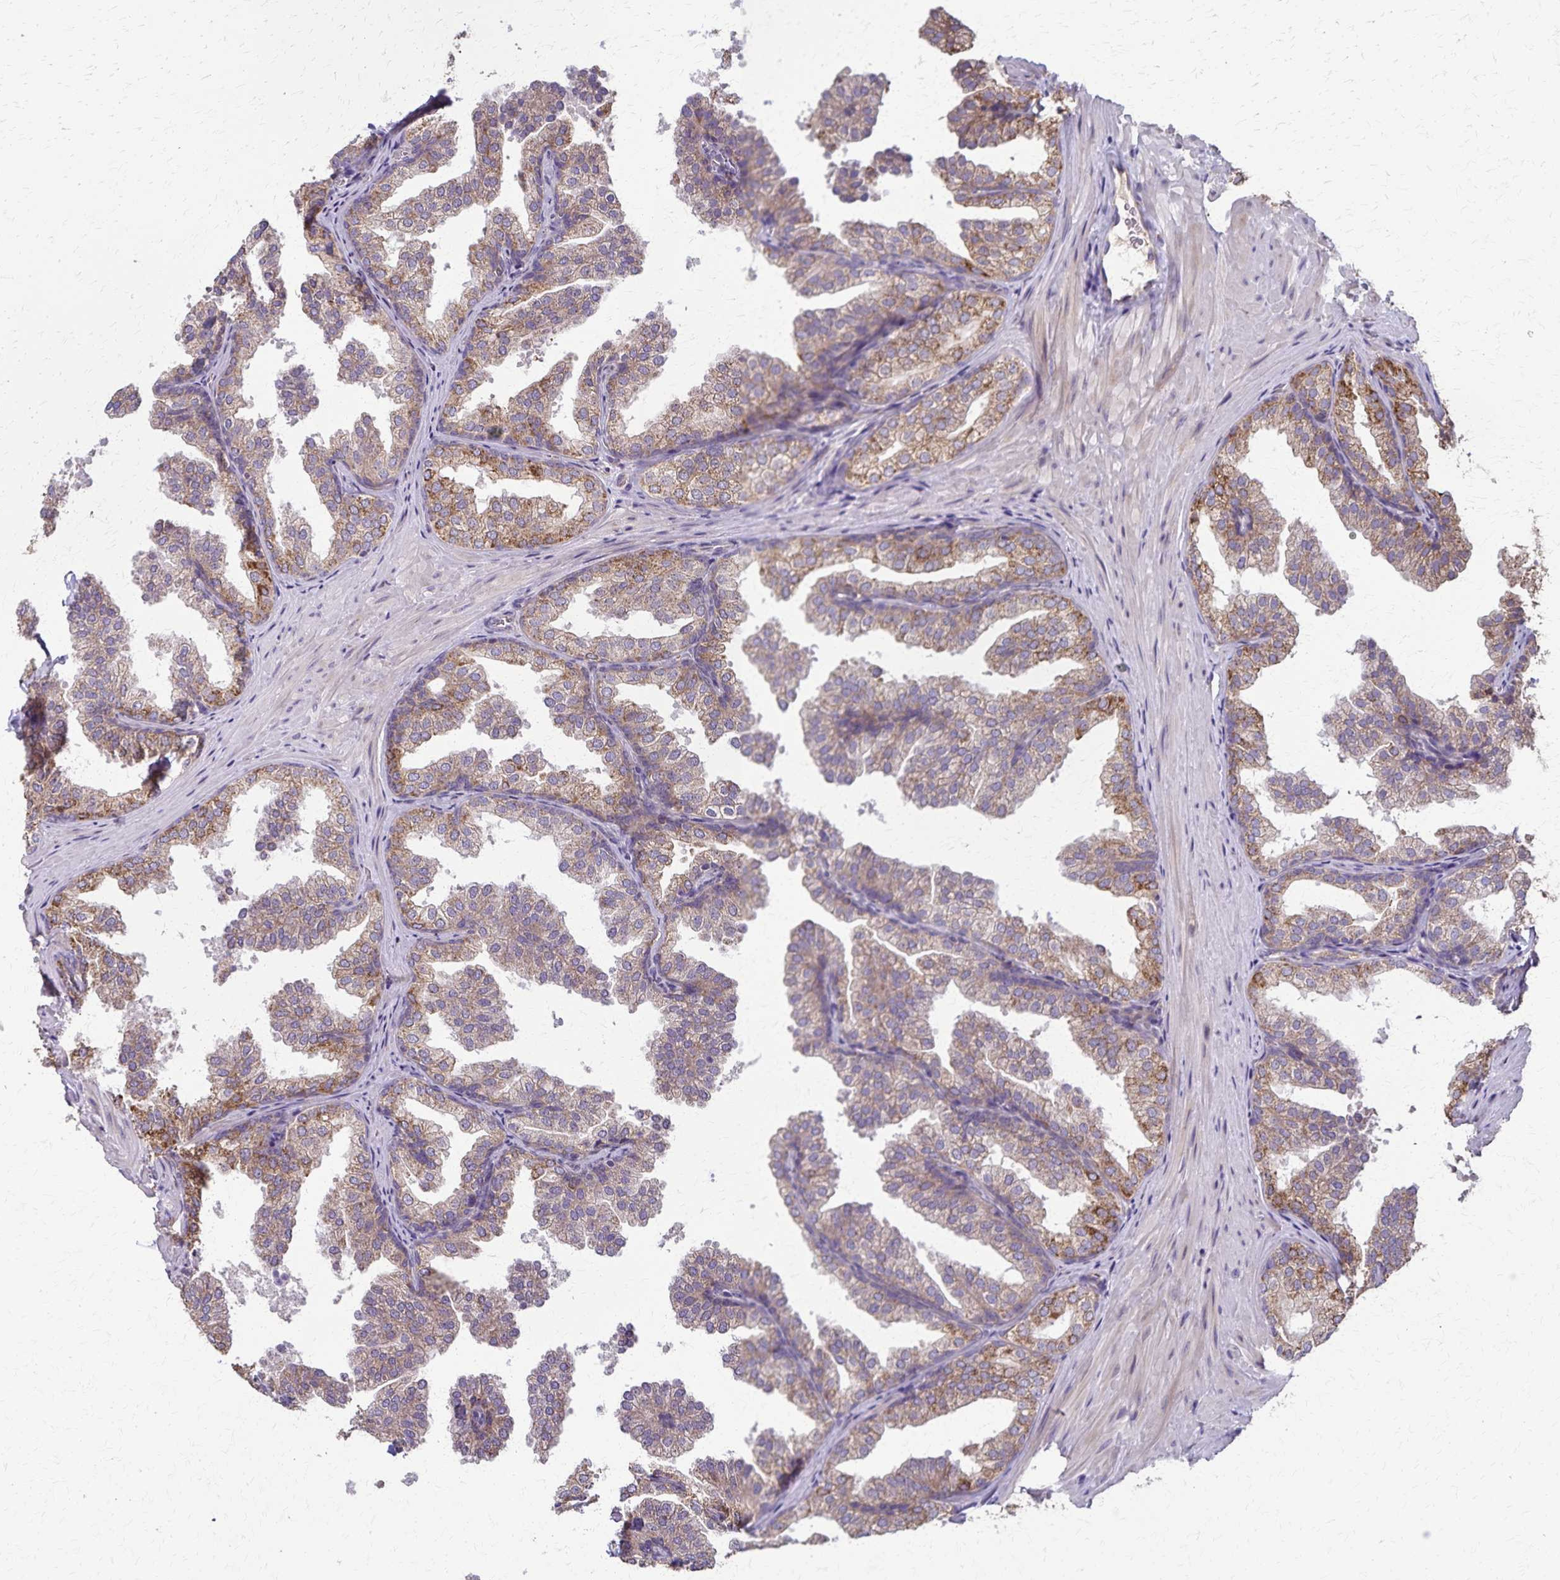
{"staining": {"intensity": "moderate", "quantity": "25%-75%", "location": "cytoplasmic/membranous"}, "tissue": "prostate", "cell_type": "Glandular cells", "image_type": "normal", "snomed": [{"axis": "morphology", "description": "Normal tissue, NOS"}, {"axis": "topography", "description": "Prostate"}], "caption": "This photomicrograph reveals immunohistochemistry (IHC) staining of benign human prostate, with medium moderate cytoplasmic/membranous expression in about 25%-75% of glandular cells.", "gene": "RNF10", "patient": {"sex": "male", "age": 37}}